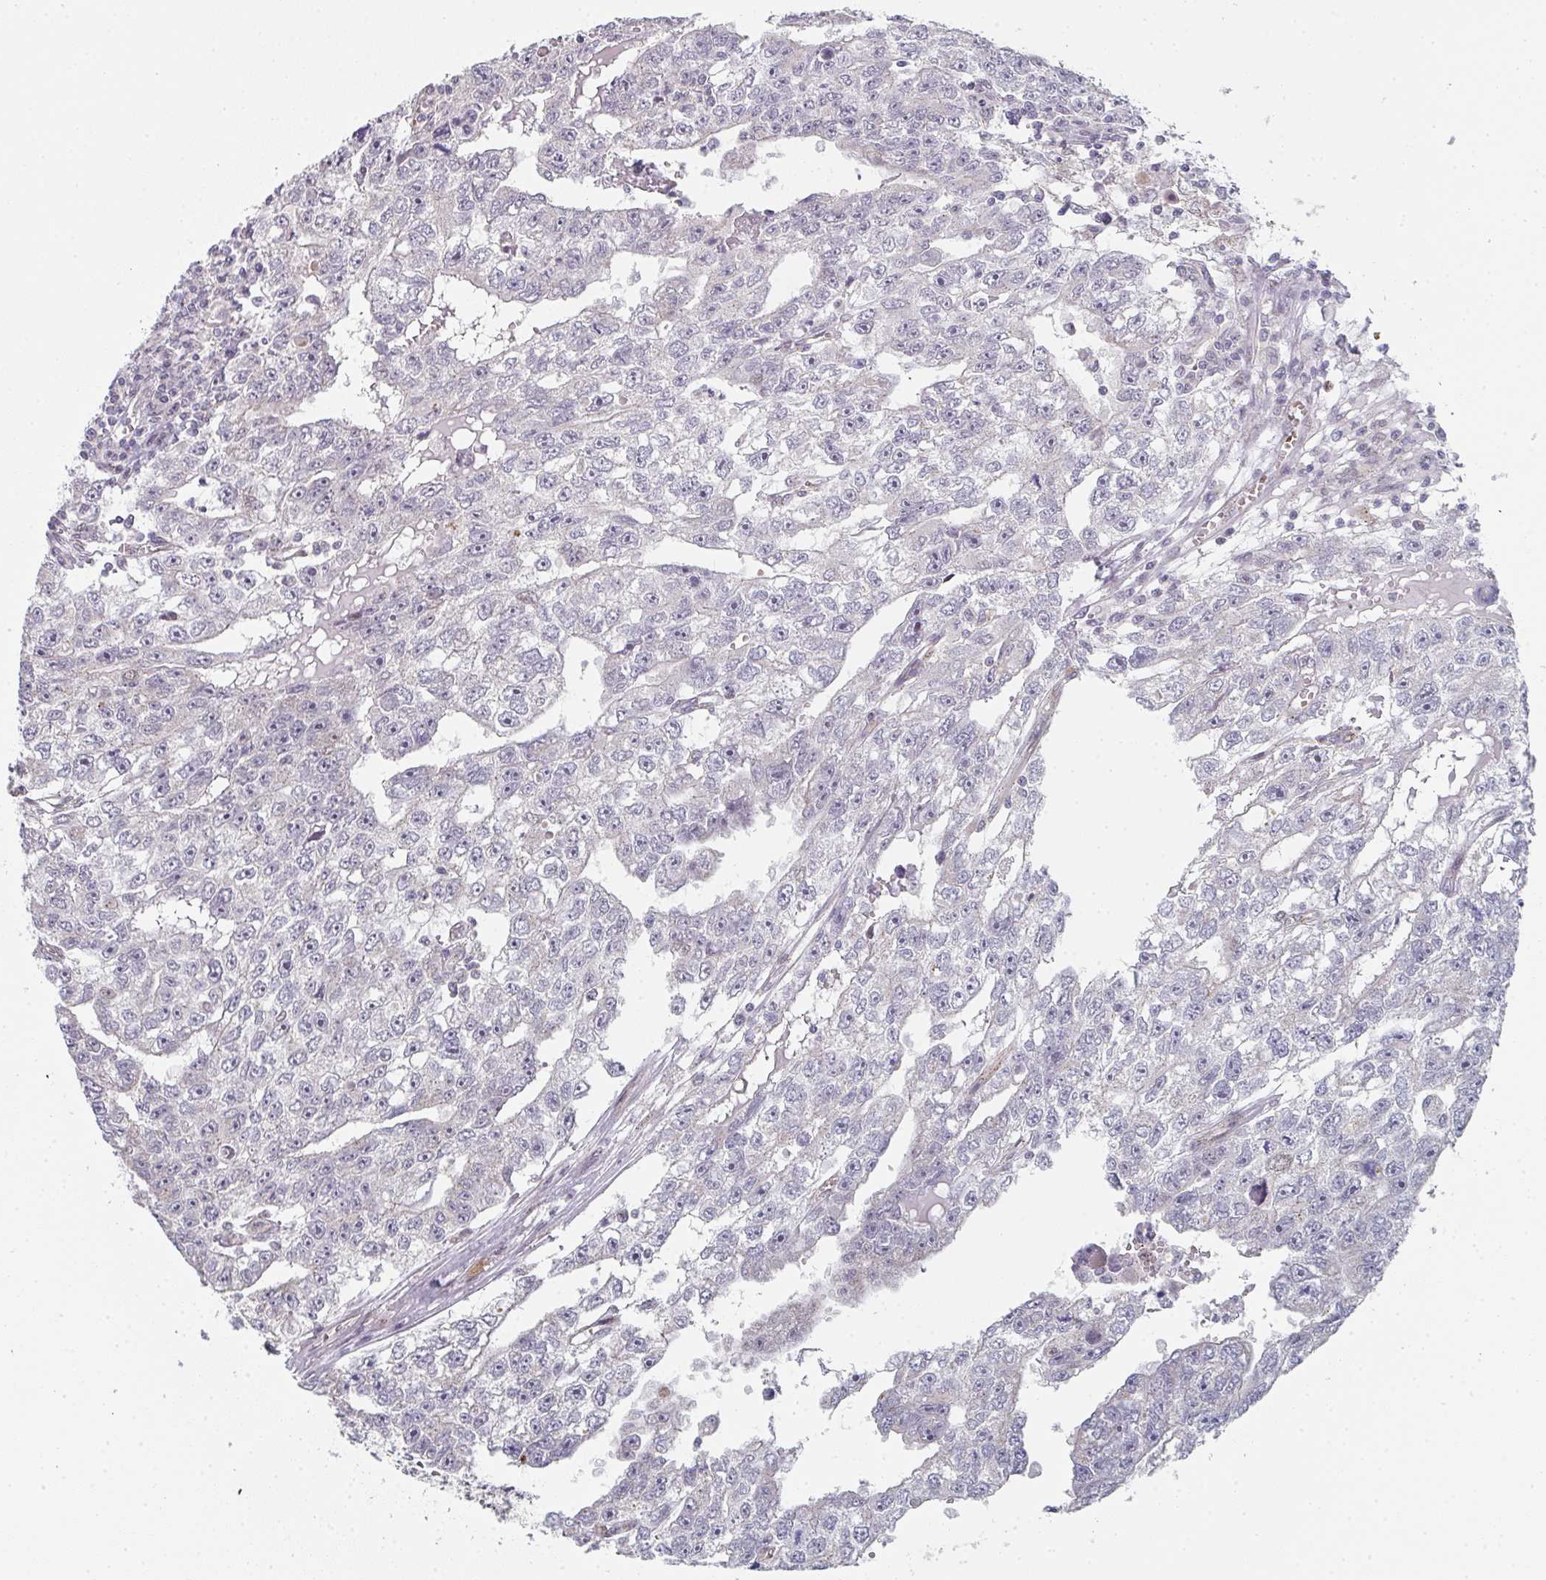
{"staining": {"intensity": "negative", "quantity": "none", "location": "none"}, "tissue": "testis cancer", "cell_type": "Tumor cells", "image_type": "cancer", "snomed": [{"axis": "morphology", "description": "Carcinoma, Embryonal, NOS"}, {"axis": "topography", "description": "Testis"}], "caption": "Photomicrograph shows no protein expression in tumor cells of testis embryonal carcinoma tissue.", "gene": "ZNF526", "patient": {"sex": "male", "age": 20}}